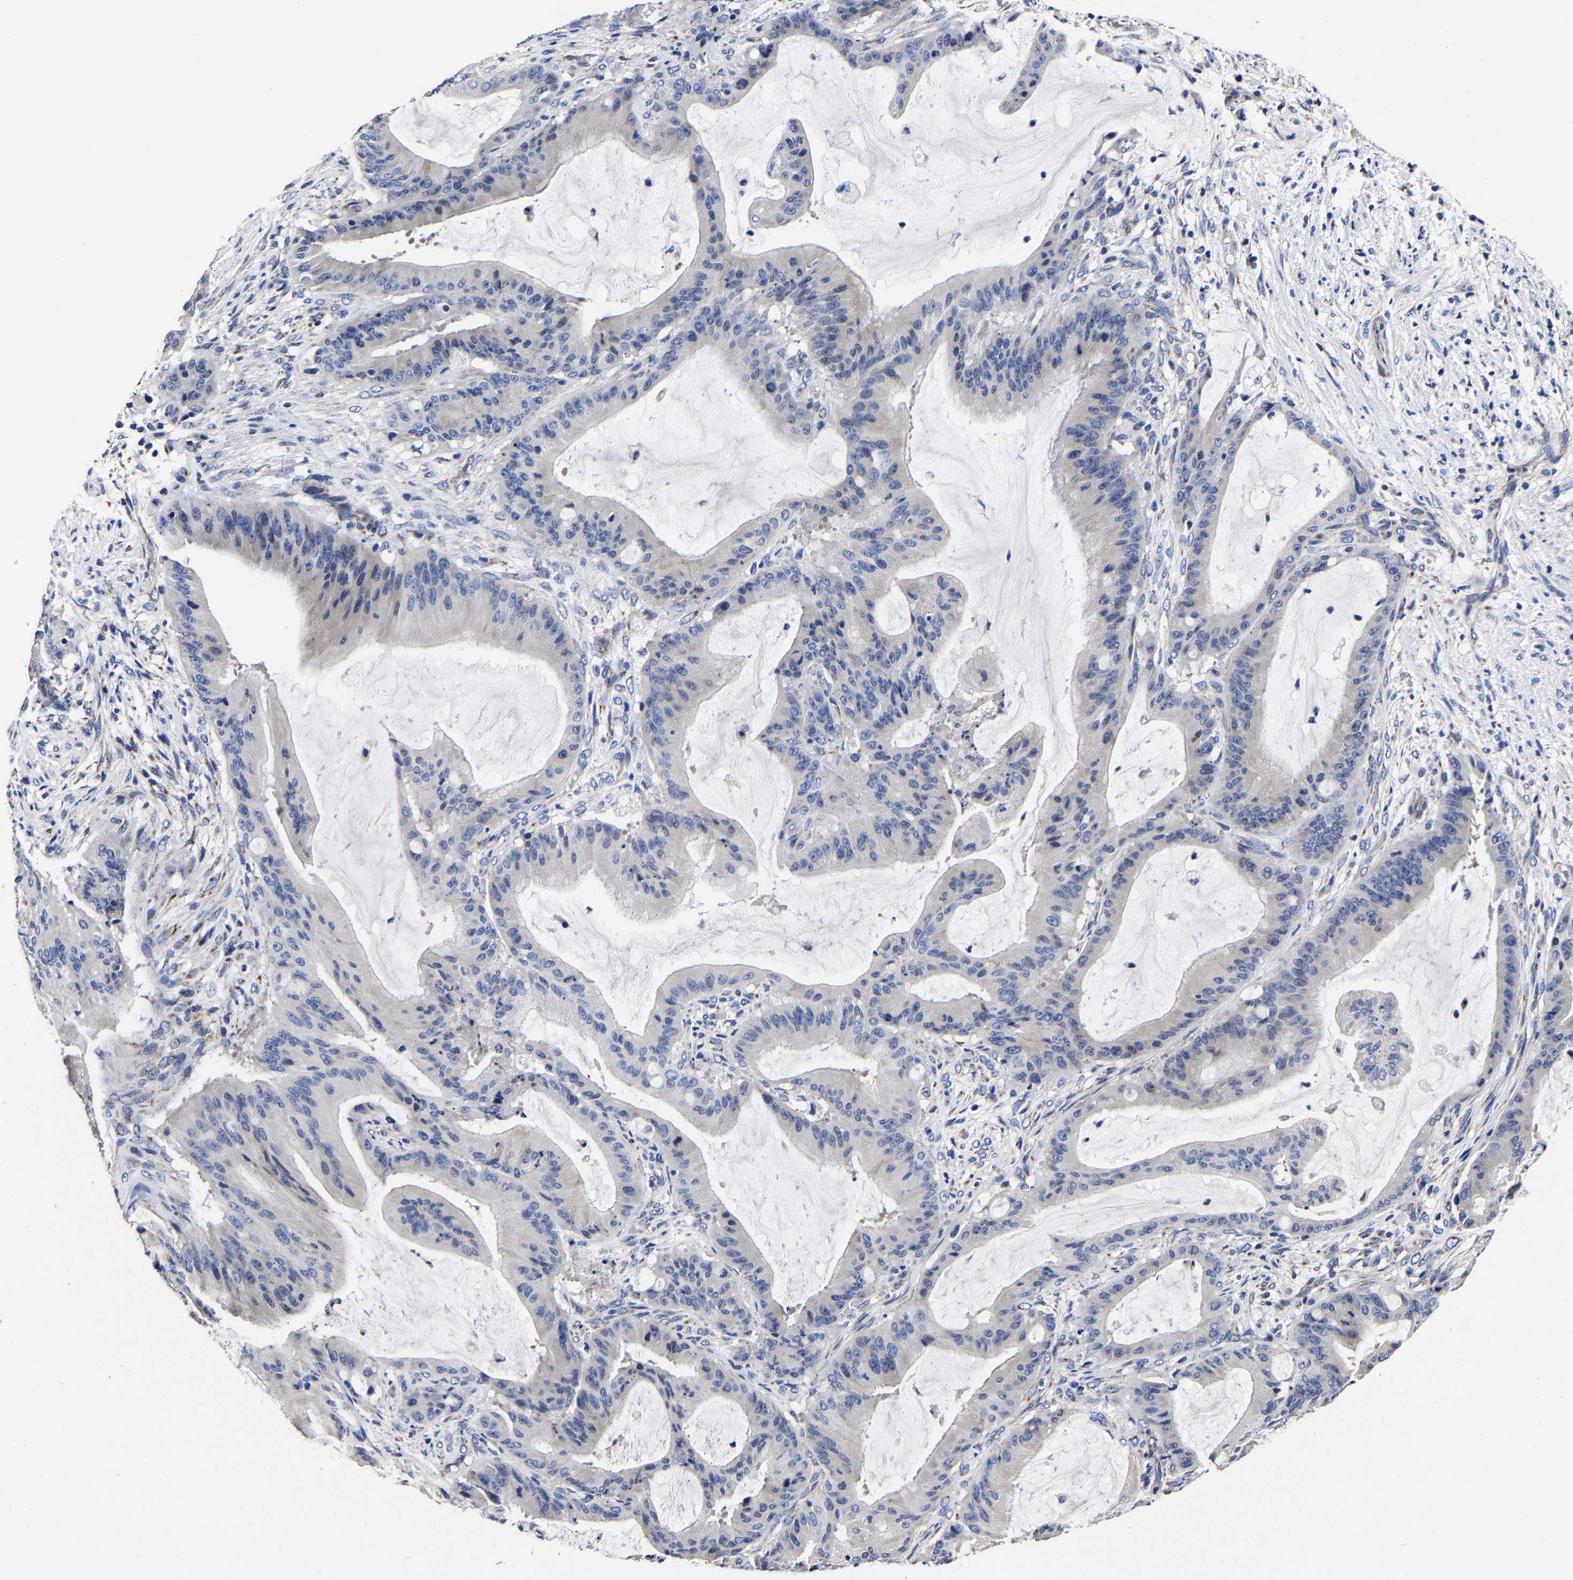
{"staining": {"intensity": "negative", "quantity": "none", "location": "none"}, "tissue": "liver cancer", "cell_type": "Tumor cells", "image_type": "cancer", "snomed": [{"axis": "morphology", "description": "Normal tissue, NOS"}, {"axis": "morphology", "description": "Cholangiocarcinoma"}, {"axis": "topography", "description": "Liver"}, {"axis": "topography", "description": "Peripheral nerve tissue"}], "caption": "Immunohistochemical staining of human liver cancer (cholangiocarcinoma) exhibits no significant staining in tumor cells.", "gene": "AASS", "patient": {"sex": "female", "age": 73}}